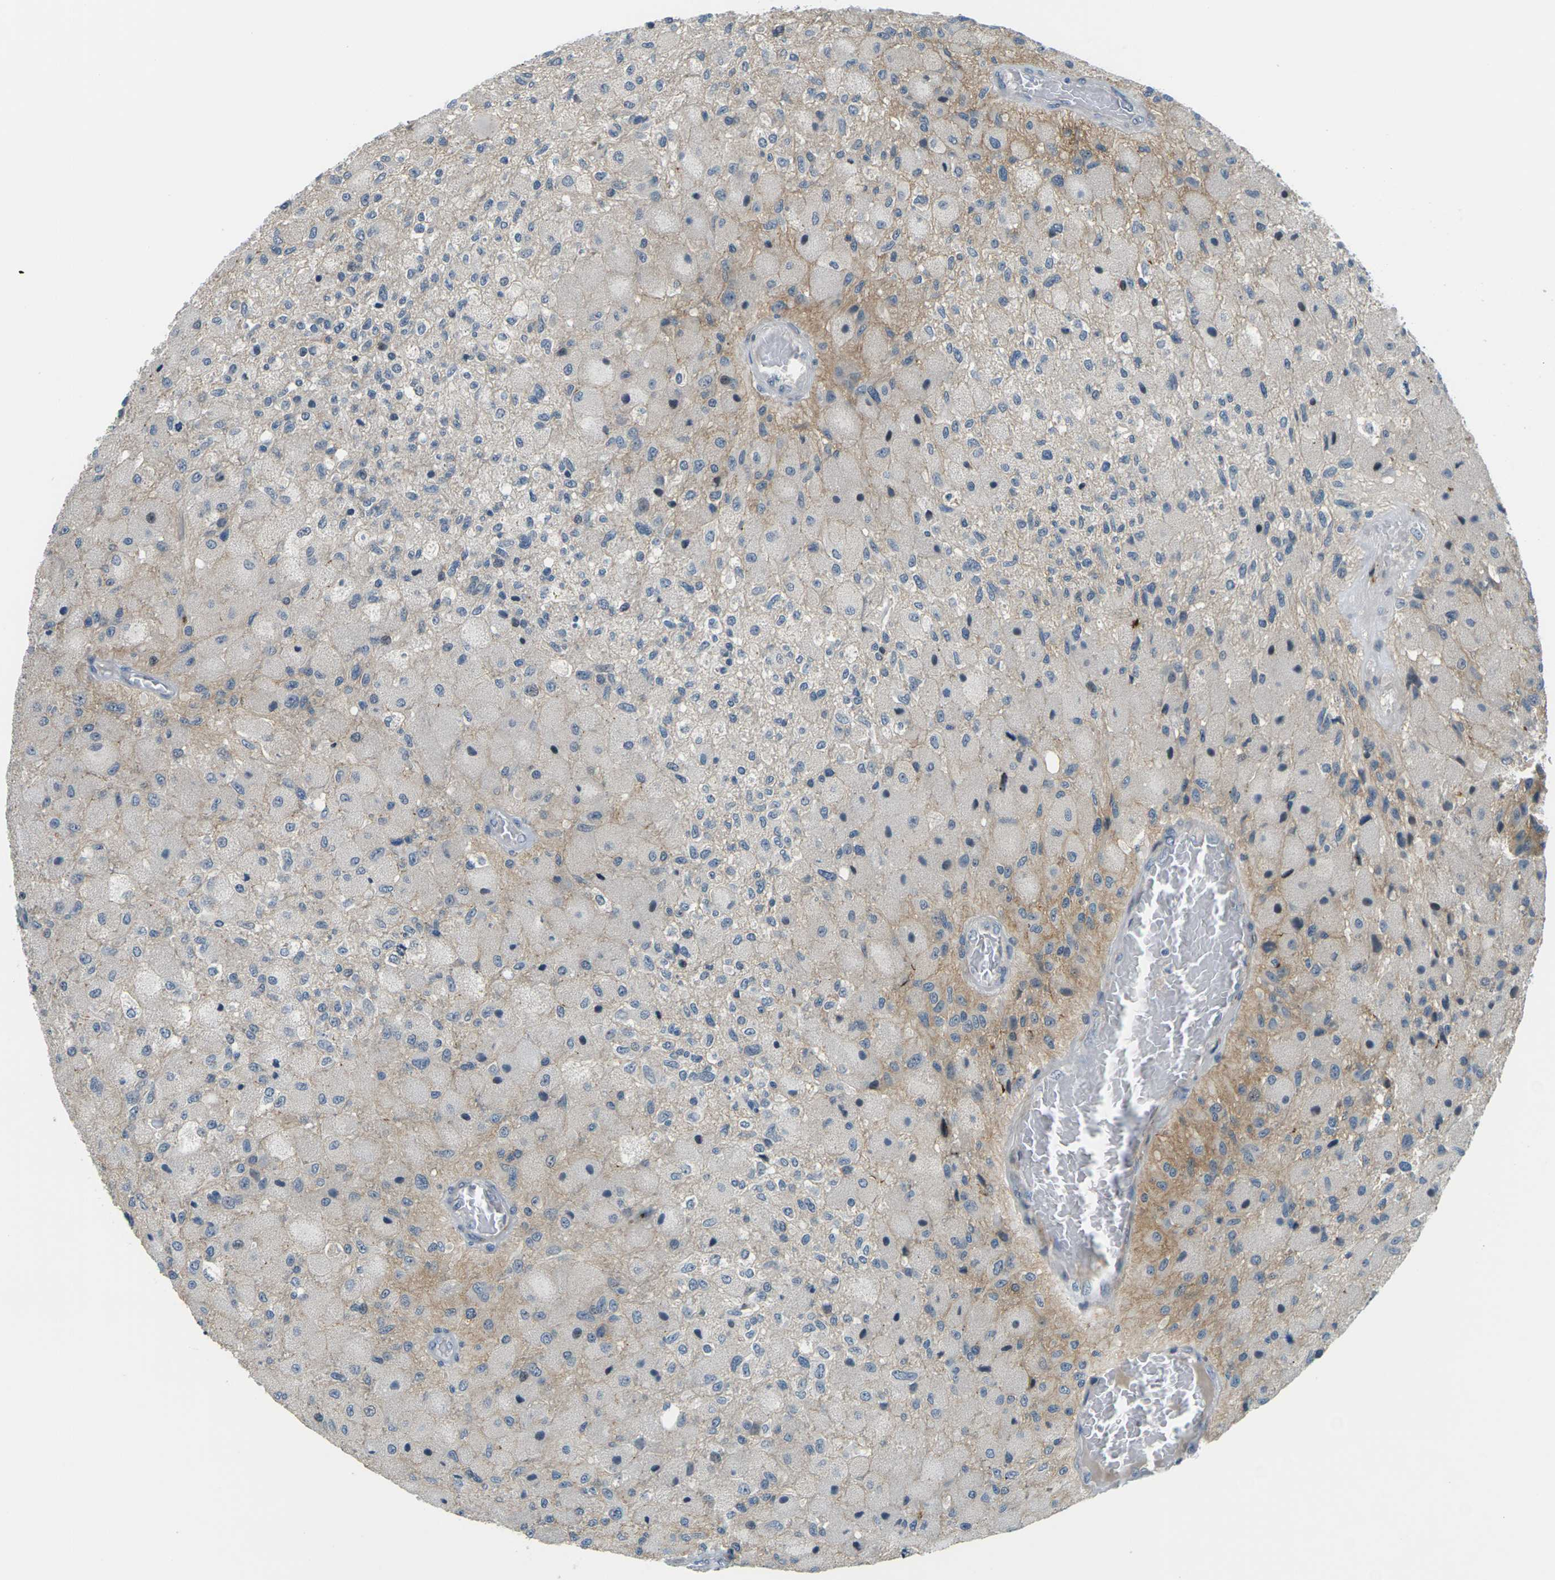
{"staining": {"intensity": "moderate", "quantity": "<25%", "location": "cytoplasmic/membranous"}, "tissue": "glioma", "cell_type": "Tumor cells", "image_type": "cancer", "snomed": [{"axis": "morphology", "description": "Normal tissue, NOS"}, {"axis": "morphology", "description": "Glioma, malignant, High grade"}, {"axis": "topography", "description": "Cerebral cortex"}], "caption": "High-power microscopy captured an IHC photomicrograph of malignant glioma (high-grade), revealing moderate cytoplasmic/membranous expression in approximately <25% of tumor cells. (DAB (3,3'-diaminobenzidine) IHC with brightfield microscopy, high magnification).", "gene": "SLC13A3", "patient": {"sex": "male", "age": 77}}